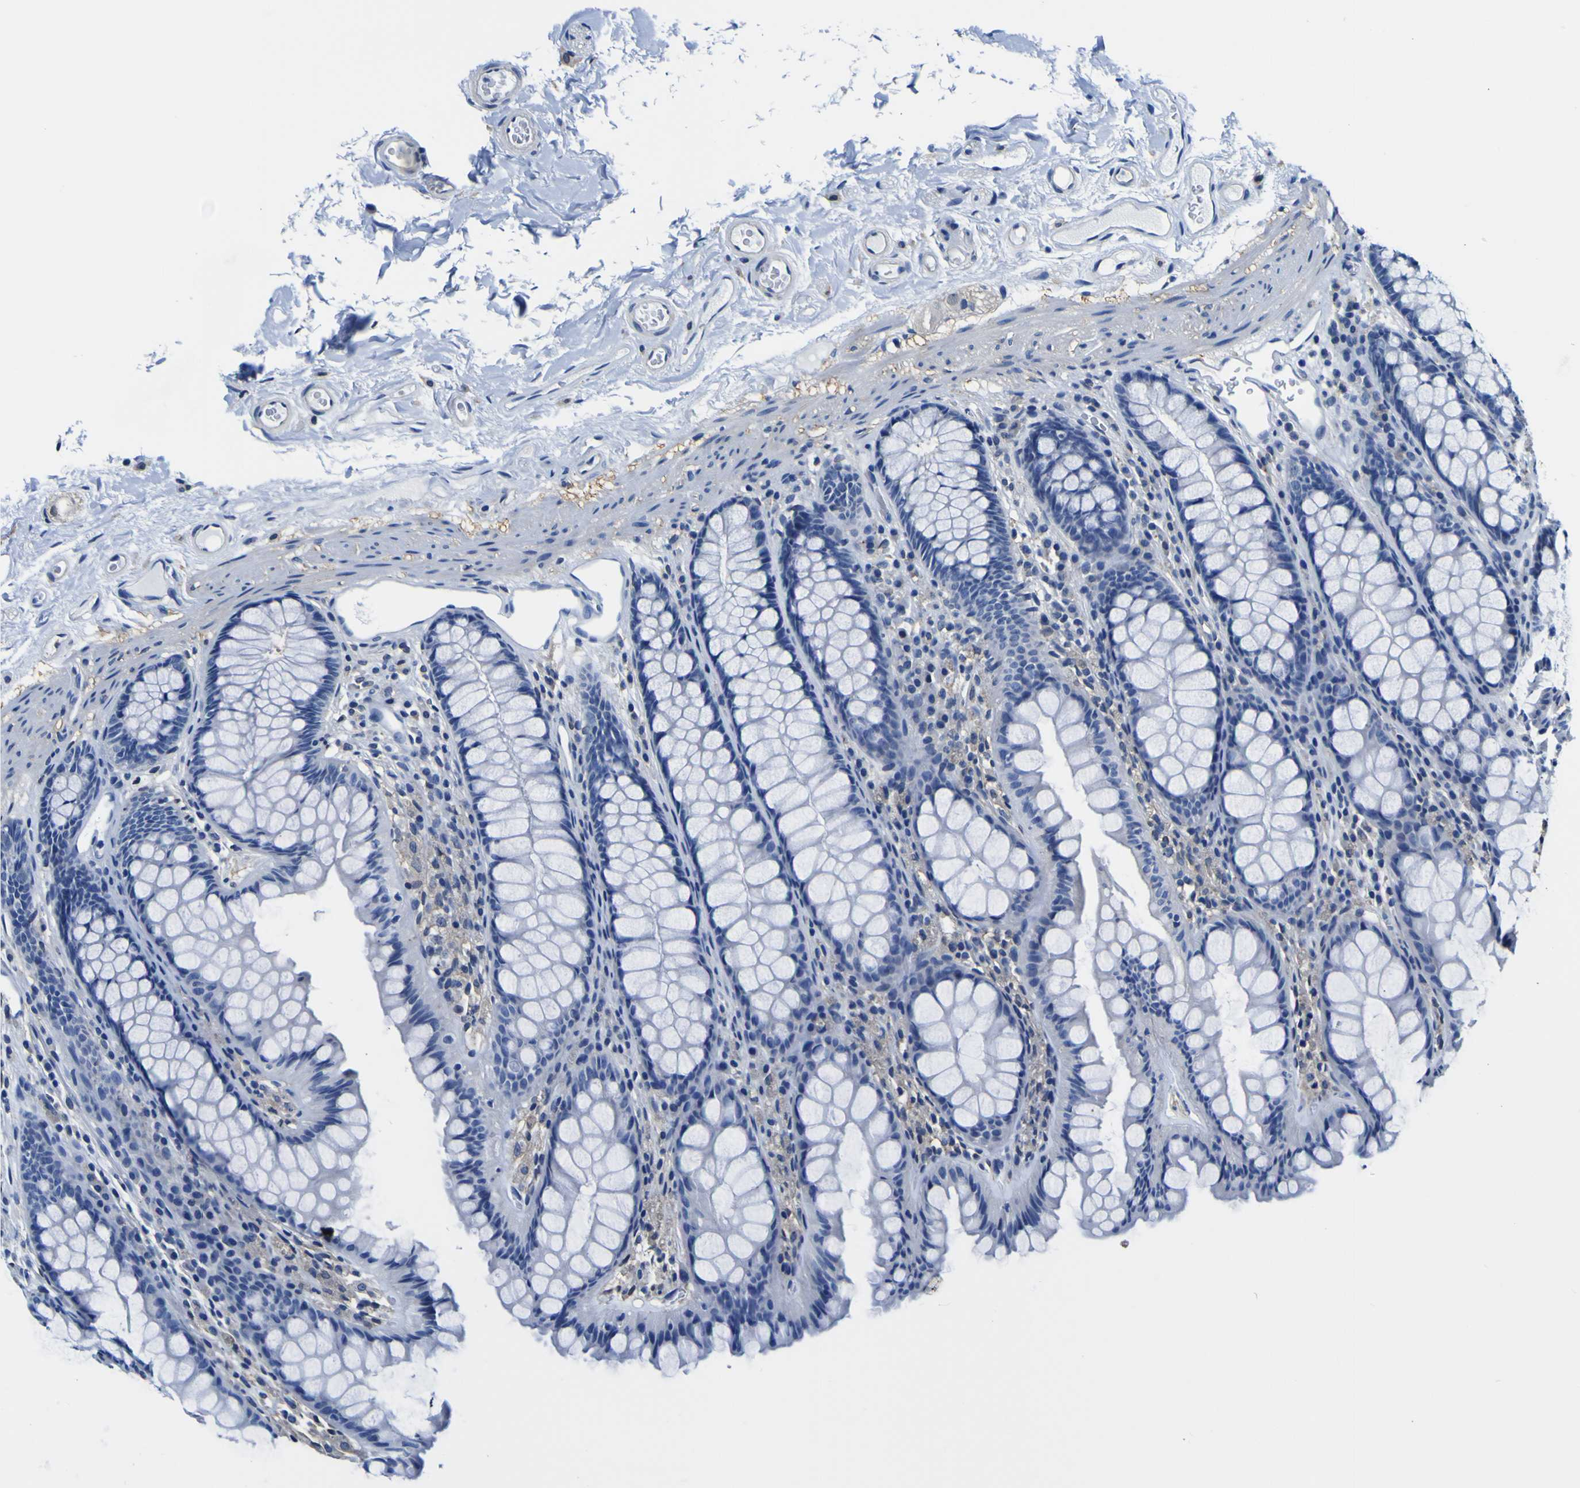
{"staining": {"intensity": "negative", "quantity": "none", "location": "none"}, "tissue": "colon", "cell_type": "Endothelial cells", "image_type": "normal", "snomed": [{"axis": "morphology", "description": "Normal tissue, NOS"}, {"axis": "topography", "description": "Colon"}], "caption": "The histopathology image demonstrates no significant staining in endothelial cells of colon.", "gene": "PXDN", "patient": {"sex": "female", "age": 55}}